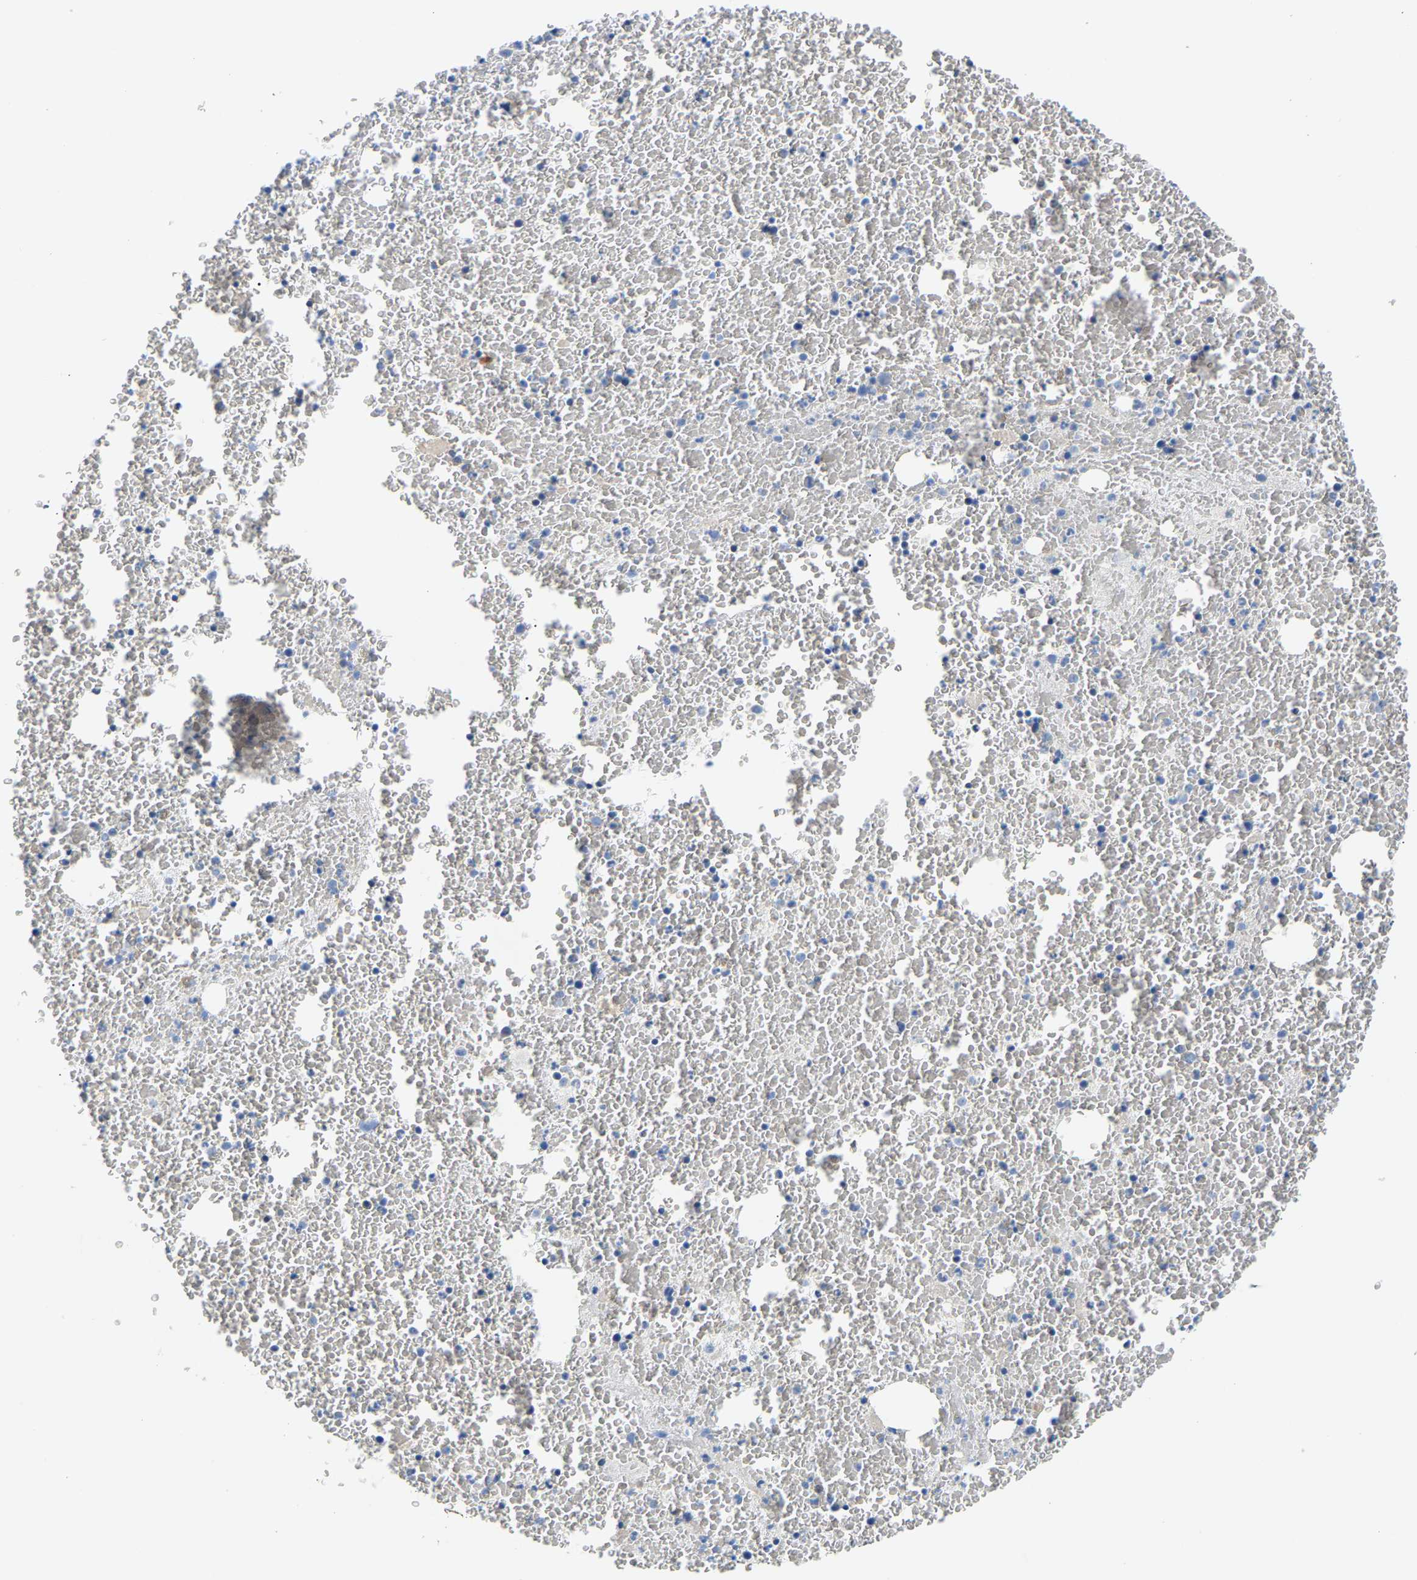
{"staining": {"intensity": "negative", "quantity": "none", "location": "none"}, "tissue": "bone marrow", "cell_type": "Hematopoietic cells", "image_type": "normal", "snomed": [{"axis": "morphology", "description": "Normal tissue, NOS"}, {"axis": "morphology", "description": "Inflammation, NOS"}, {"axis": "topography", "description": "Bone marrow"}], "caption": "Hematopoietic cells are negative for protein expression in normal human bone marrow. (DAB IHC, high magnification).", "gene": "PAWR", "patient": {"sex": "male", "age": 47}}